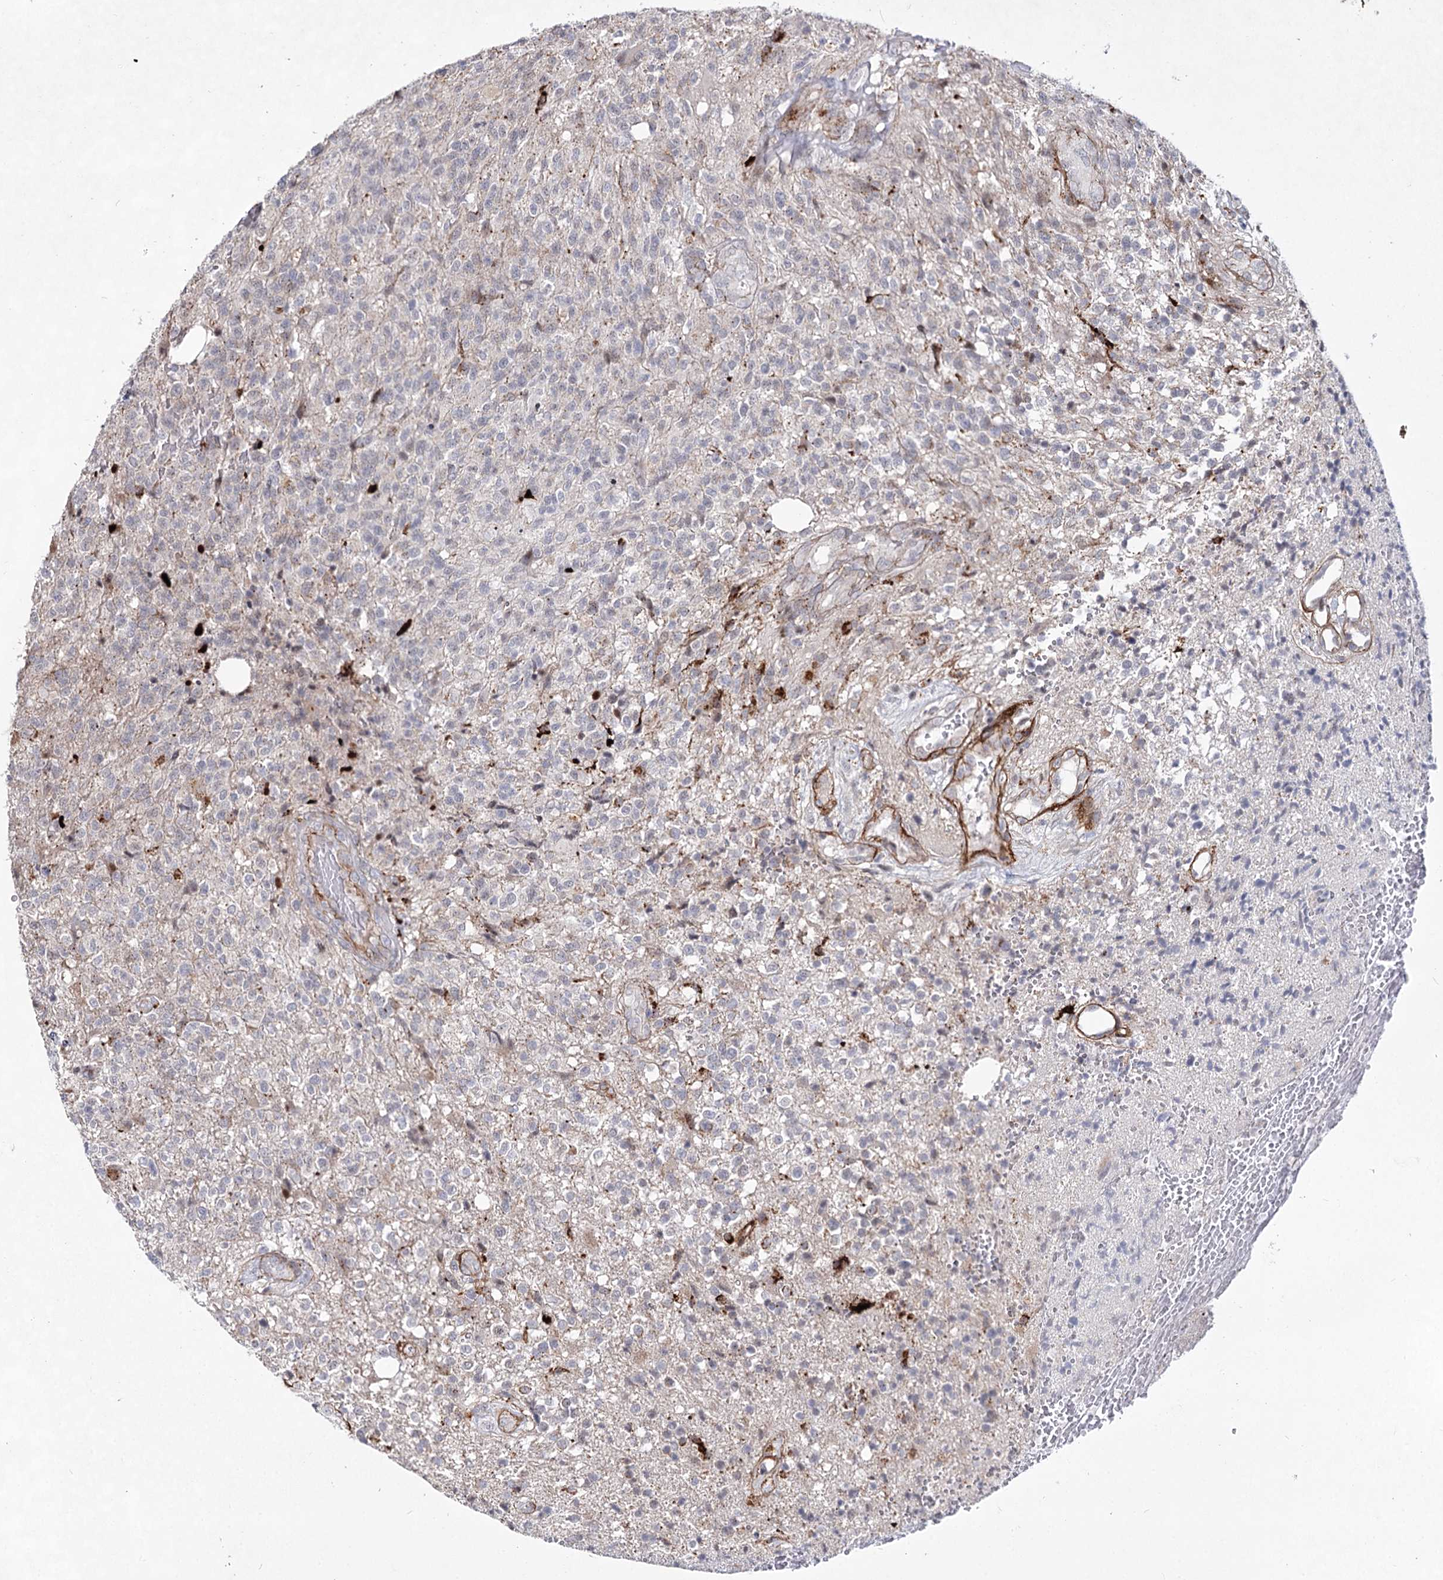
{"staining": {"intensity": "negative", "quantity": "none", "location": "none"}, "tissue": "glioma", "cell_type": "Tumor cells", "image_type": "cancer", "snomed": [{"axis": "morphology", "description": "Glioma, malignant, High grade"}, {"axis": "topography", "description": "Brain"}], "caption": "Glioma was stained to show a protein in brown. There is no significant staining in tumor cells. The staining is performed using DAB (3,3'-diaminobenzidine) brown chromogen with nuclei counter-stained in using hematoxylin.", "gene": "ATL2", "patient": {"sex": "male", "age": 56}}